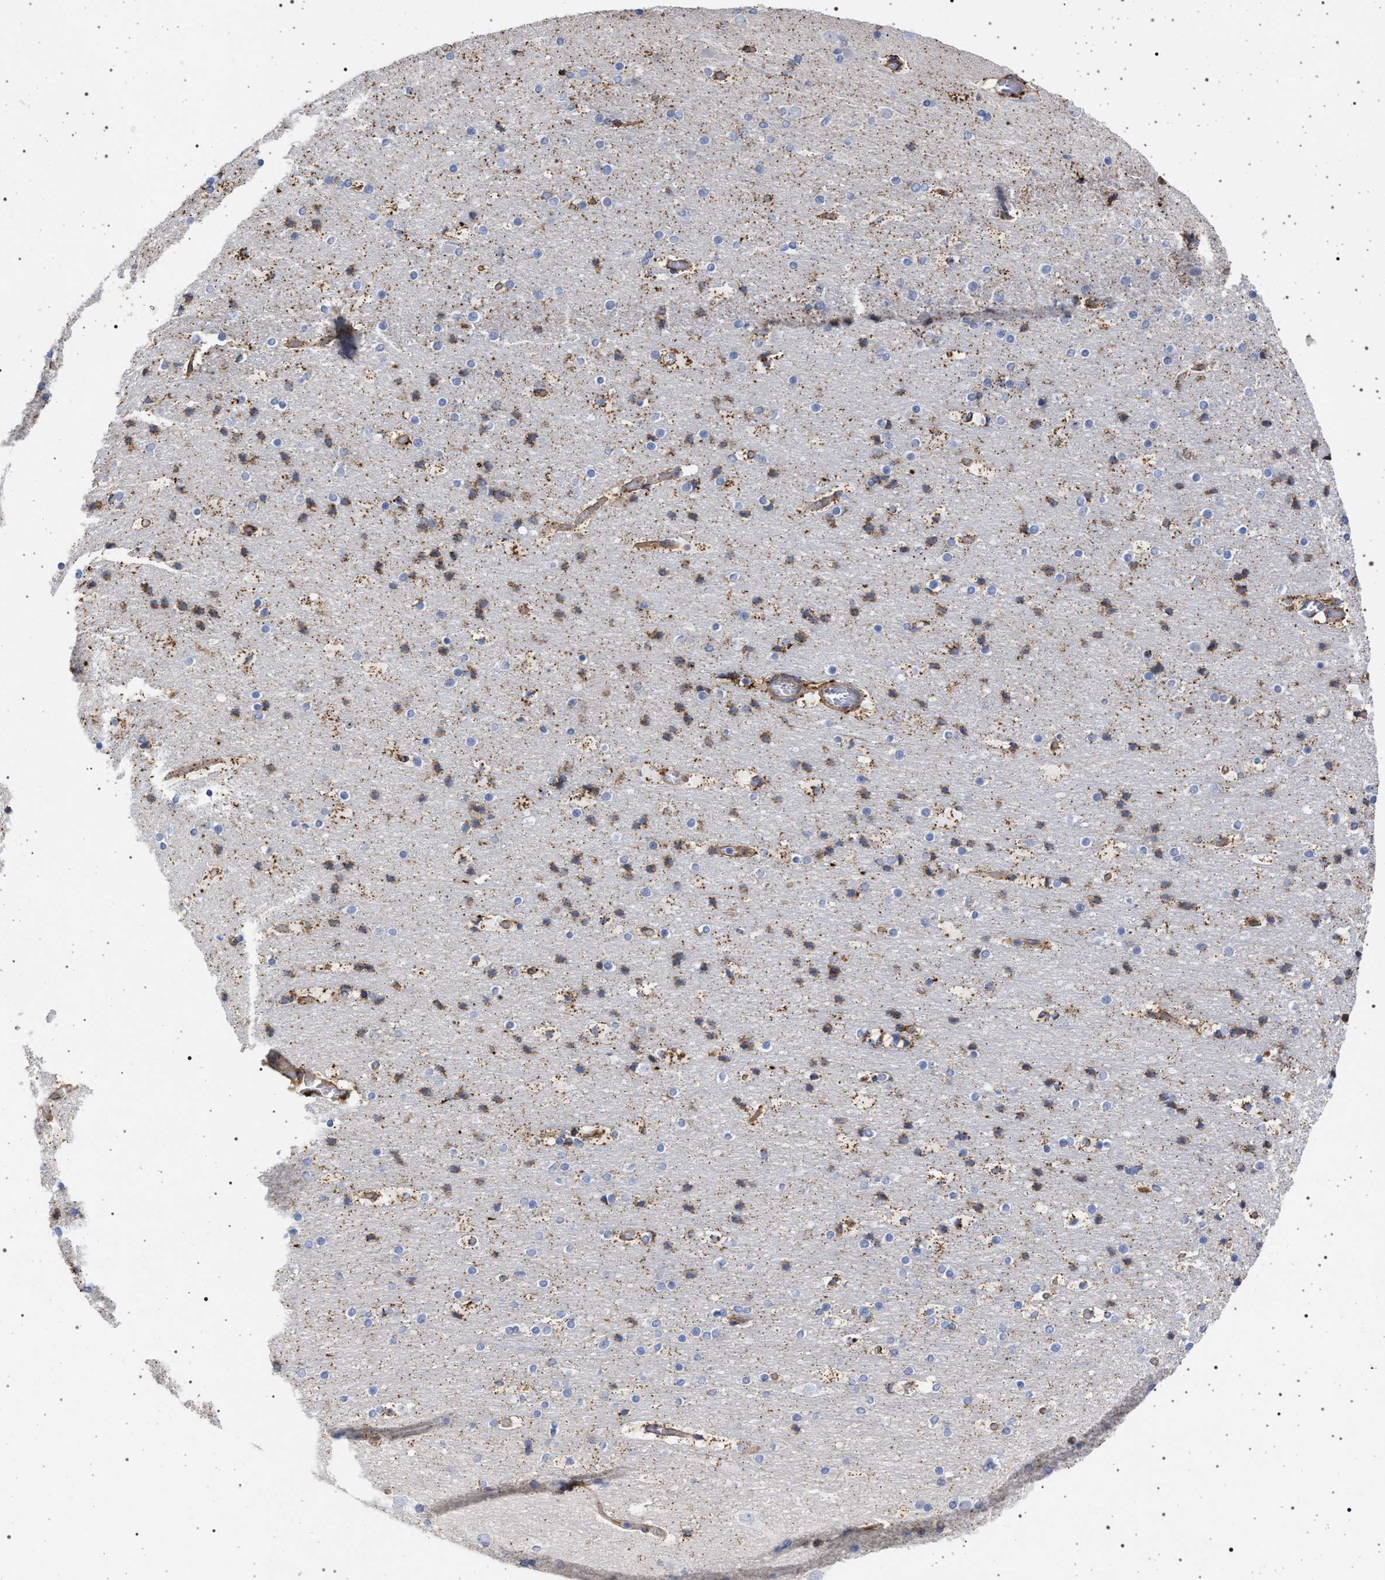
{"staining": {"intensity": "weak", "quantity": ">75%", "location": "cytoplasmic/membranous"}, "tissue": "cerebral cortex", "cell_type": "Endothelial cells", "image_type": "normal", "snomed": [{"axis": "morphology", "description": "Normal tissue, NOS"}, {"axis": "topography", "description": "Cerebral cortex"}], "caption": "The image displays staining of unremarkable cerebral cortex, revealing weak cytoplasmic/membranous protein expression (brown color) within endothelial cells. The staining was performed using DAB, with brown indicating positive protein expression. Nuclei are stained blue with hematoxylin.", "gene": "PLG", "patient": {"sex": "male", "age": 57}}